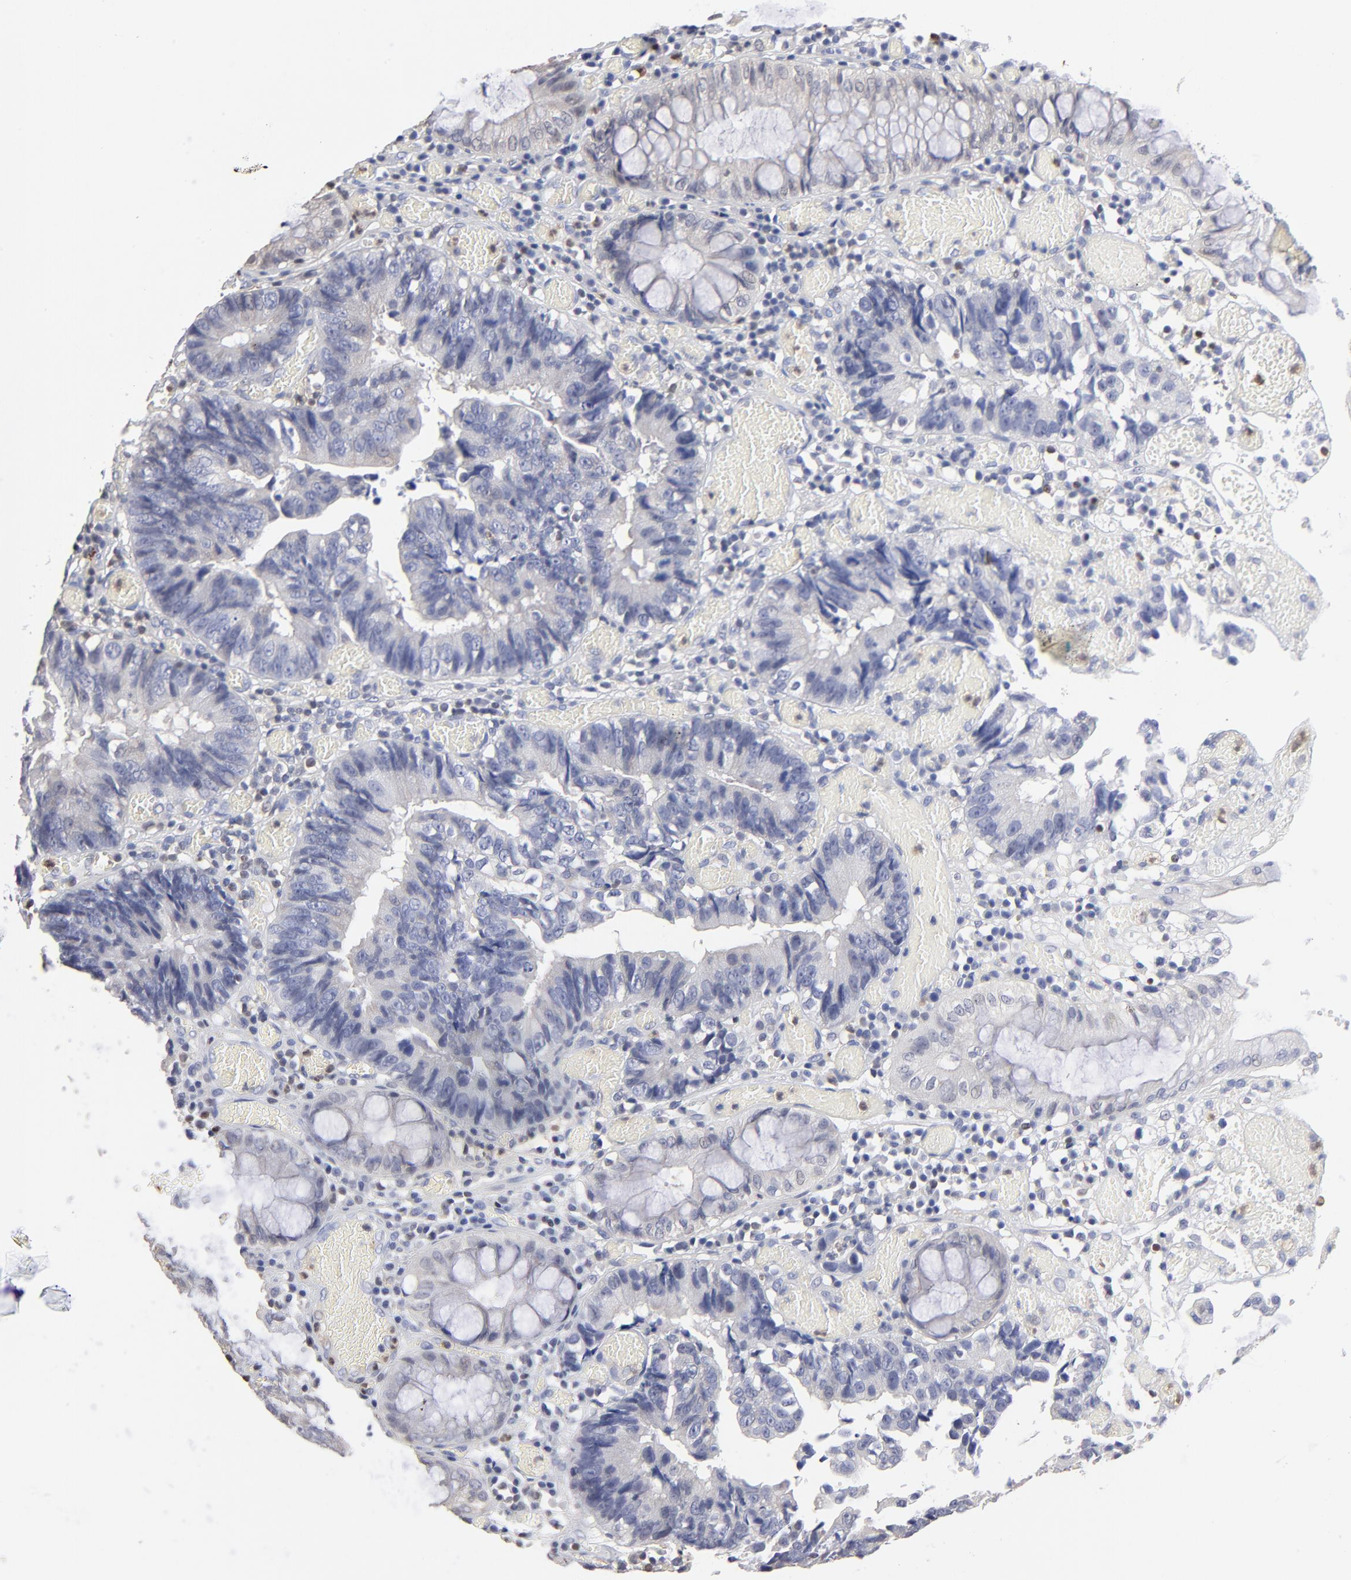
{"staining": {"intensity": "negative", "quantity": "none", "location": "none"}, "tissue": "colorectal cancer", "cell_type": "Tumor cells", "image_type": "cancer", "snomed": [{"axis": "morphology", "description": "Adenocarcinoma, NOS"}, {"axis": "topography", "description": "Rectum"}], "caption": "There is no significant staining in tumor cells of colorectal cancer.", "gene": "TBXT", "patient": {"sex": "female", "age": 98}}